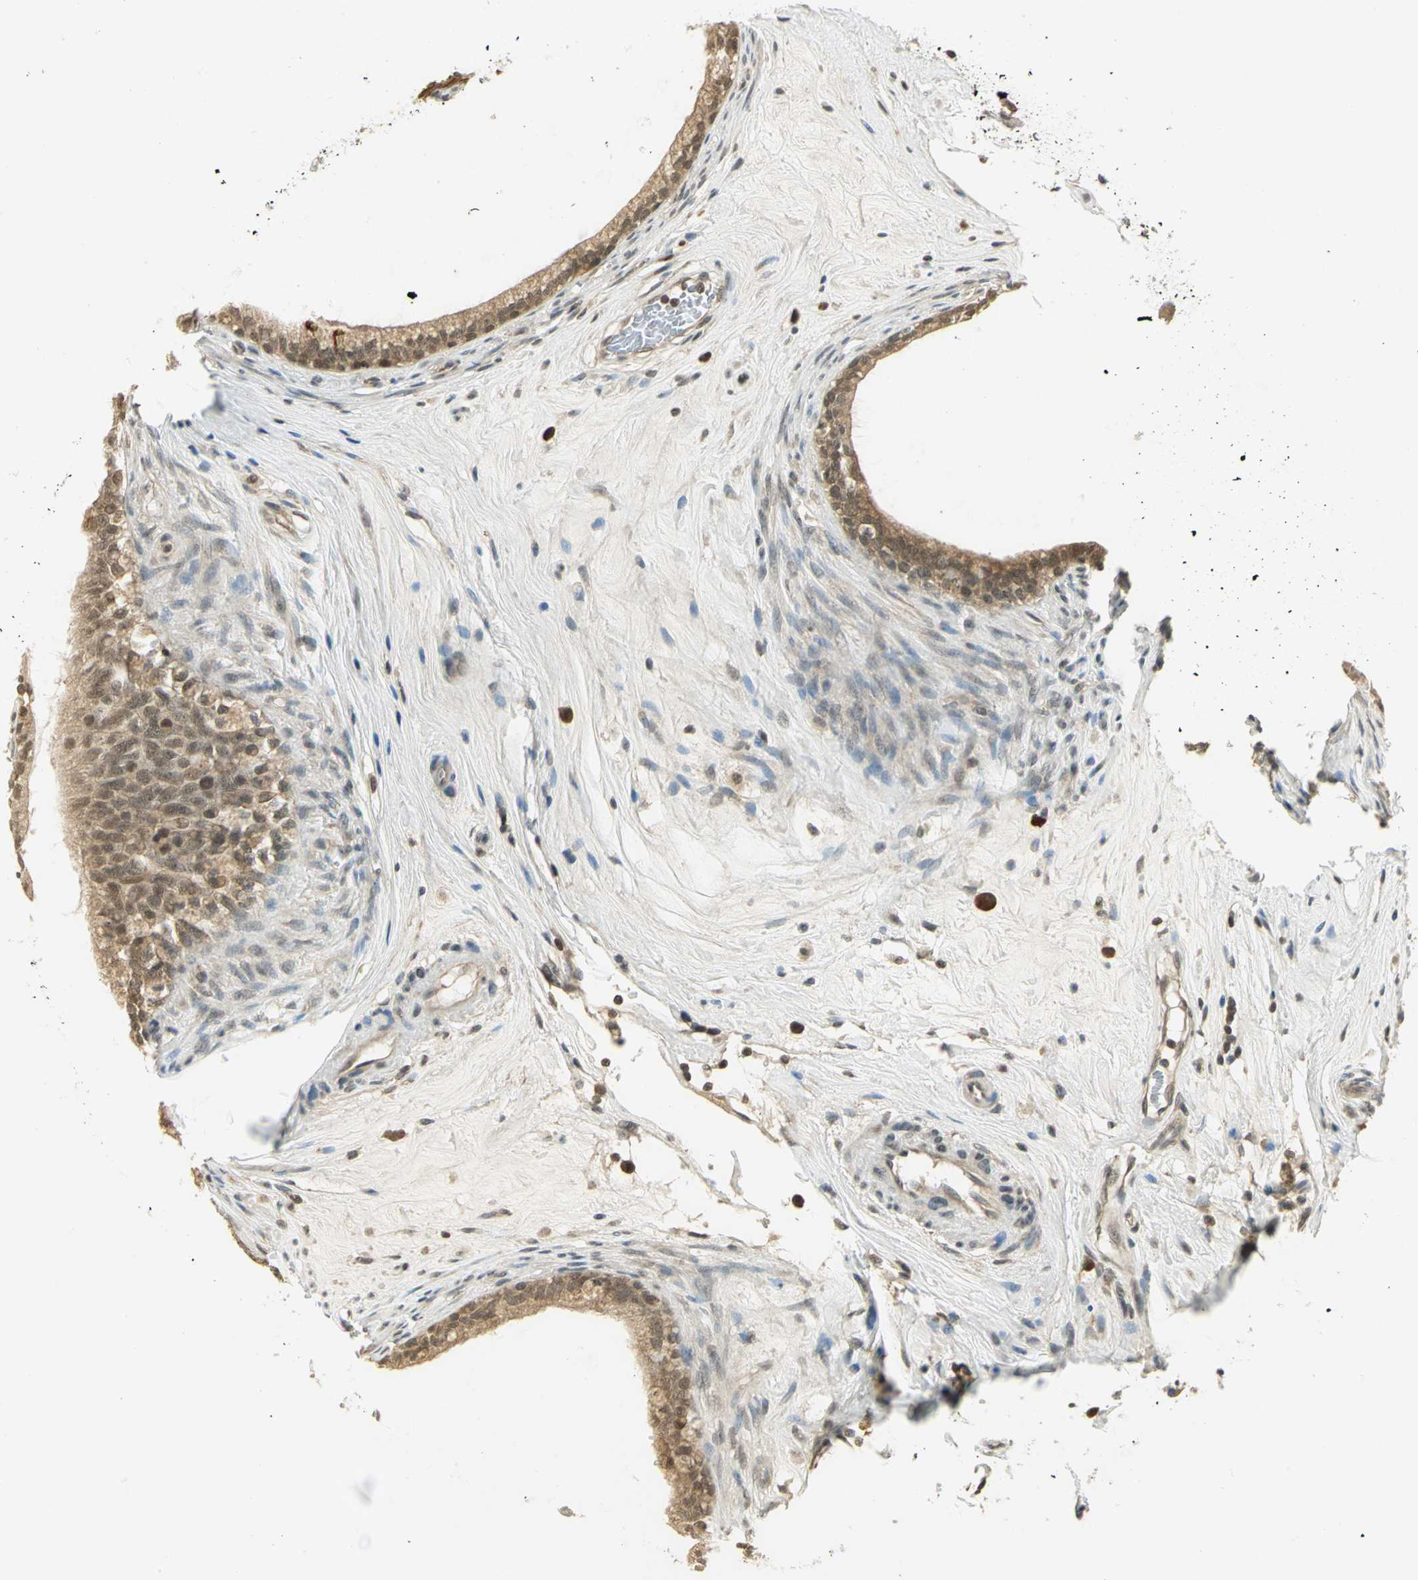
{"staining": {"intensity": "moderate", "quantity": ">75%", "location": "cytoplasmic/membranous"}, "tissue": "epididymis", "cell_type": "Glandular cells", "image_type": "normal", "snomed": [{"axis": "morphology", "description": "Normal tissue, NOS"}, {"axis": "morphology", "description": "Inflammation, NOS"}, {"axis": "topography", "description": "Epididymis"}], "caption": "DAB (3,3'-diaminobenzidine) immunohistochemical staining of normal epididymis shows moderate cytoplasmic/membranous protein positivity in about >75% of glandular cells.", "gene": "CDC34", "patient": {"sex": "male", "age": 84}}